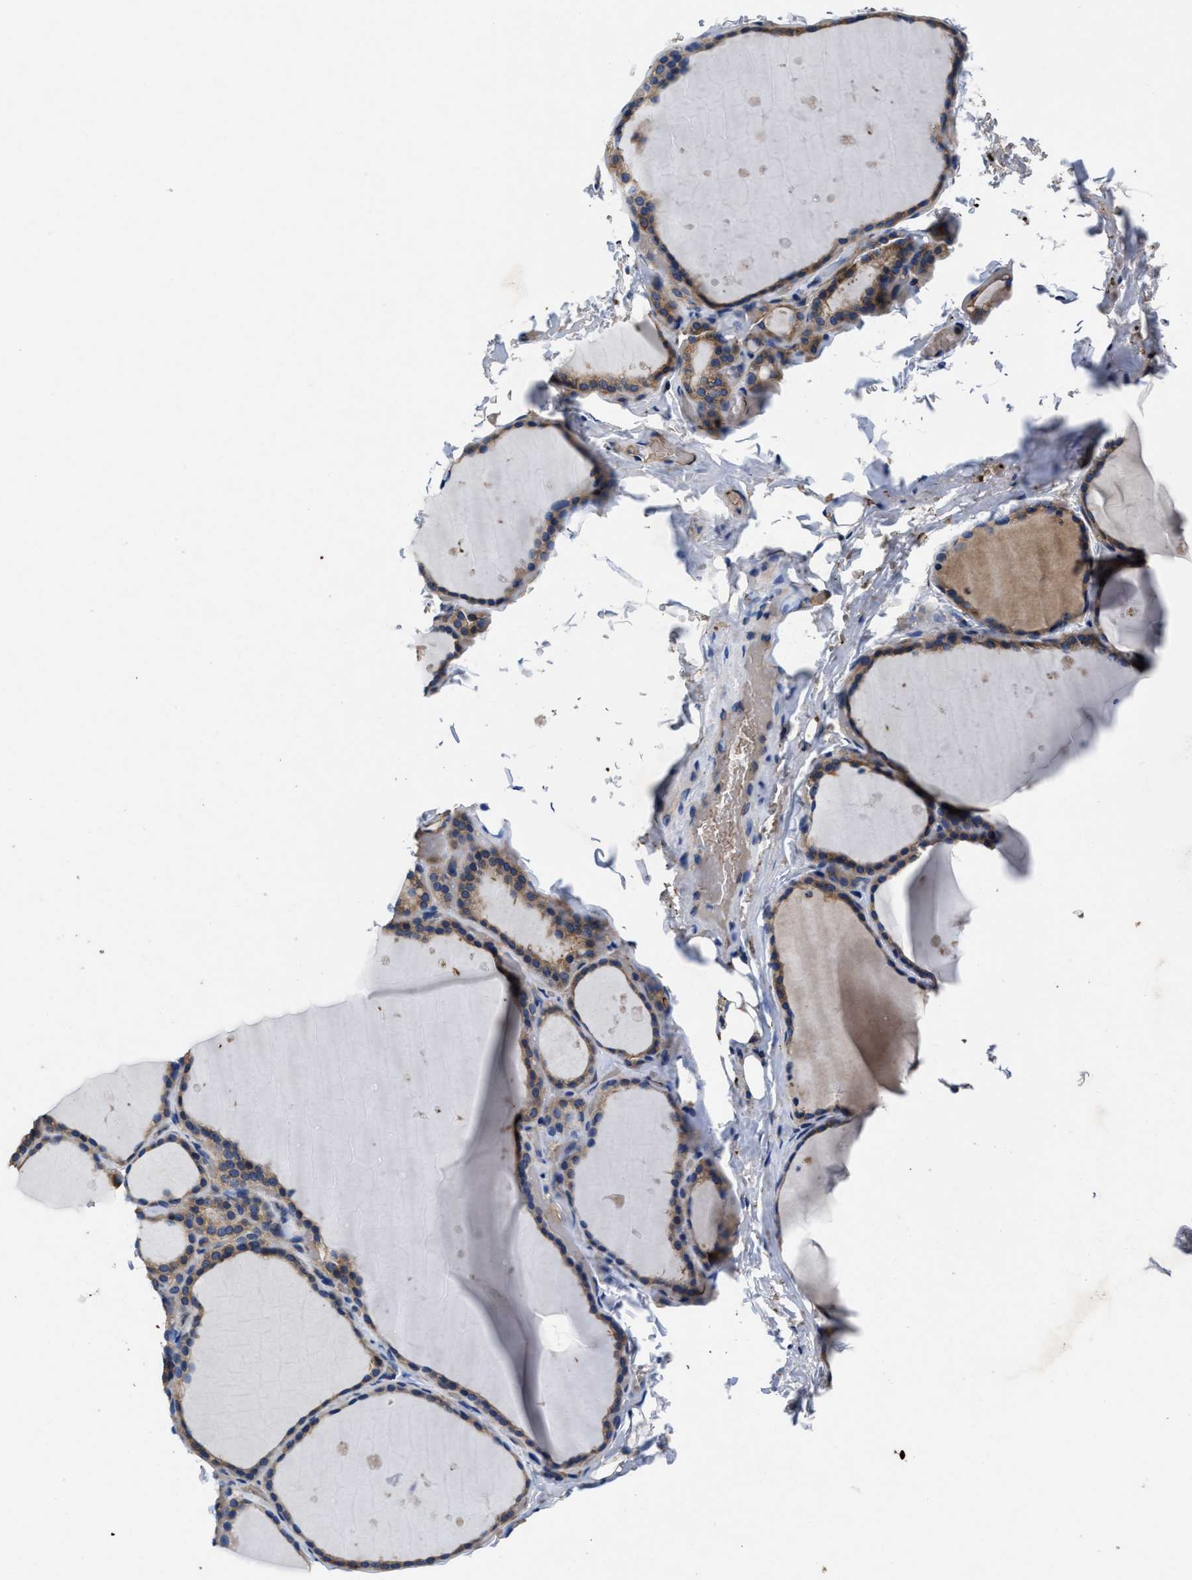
{"staining": {"intensity": "weak", "quantity": ">75%", "location": "cytoplasmic/membranous"}, "tissue": "thyroid gland", "cell_type": "Glandular cells", "image_type": "normal", "snomed": [{"axis": "morphology", "description": "Normal tissue, NOS"}, {"axis": "topography", "description": "Thyroid gland"}], "caption": "Protein staining by IHC reveals weak cytoplasmic/membranous expression in about >75% of glandular cells in benign thyroid gland.", "gene": "PHLPP1", "patient": {"sex": "female", "age": 44}}